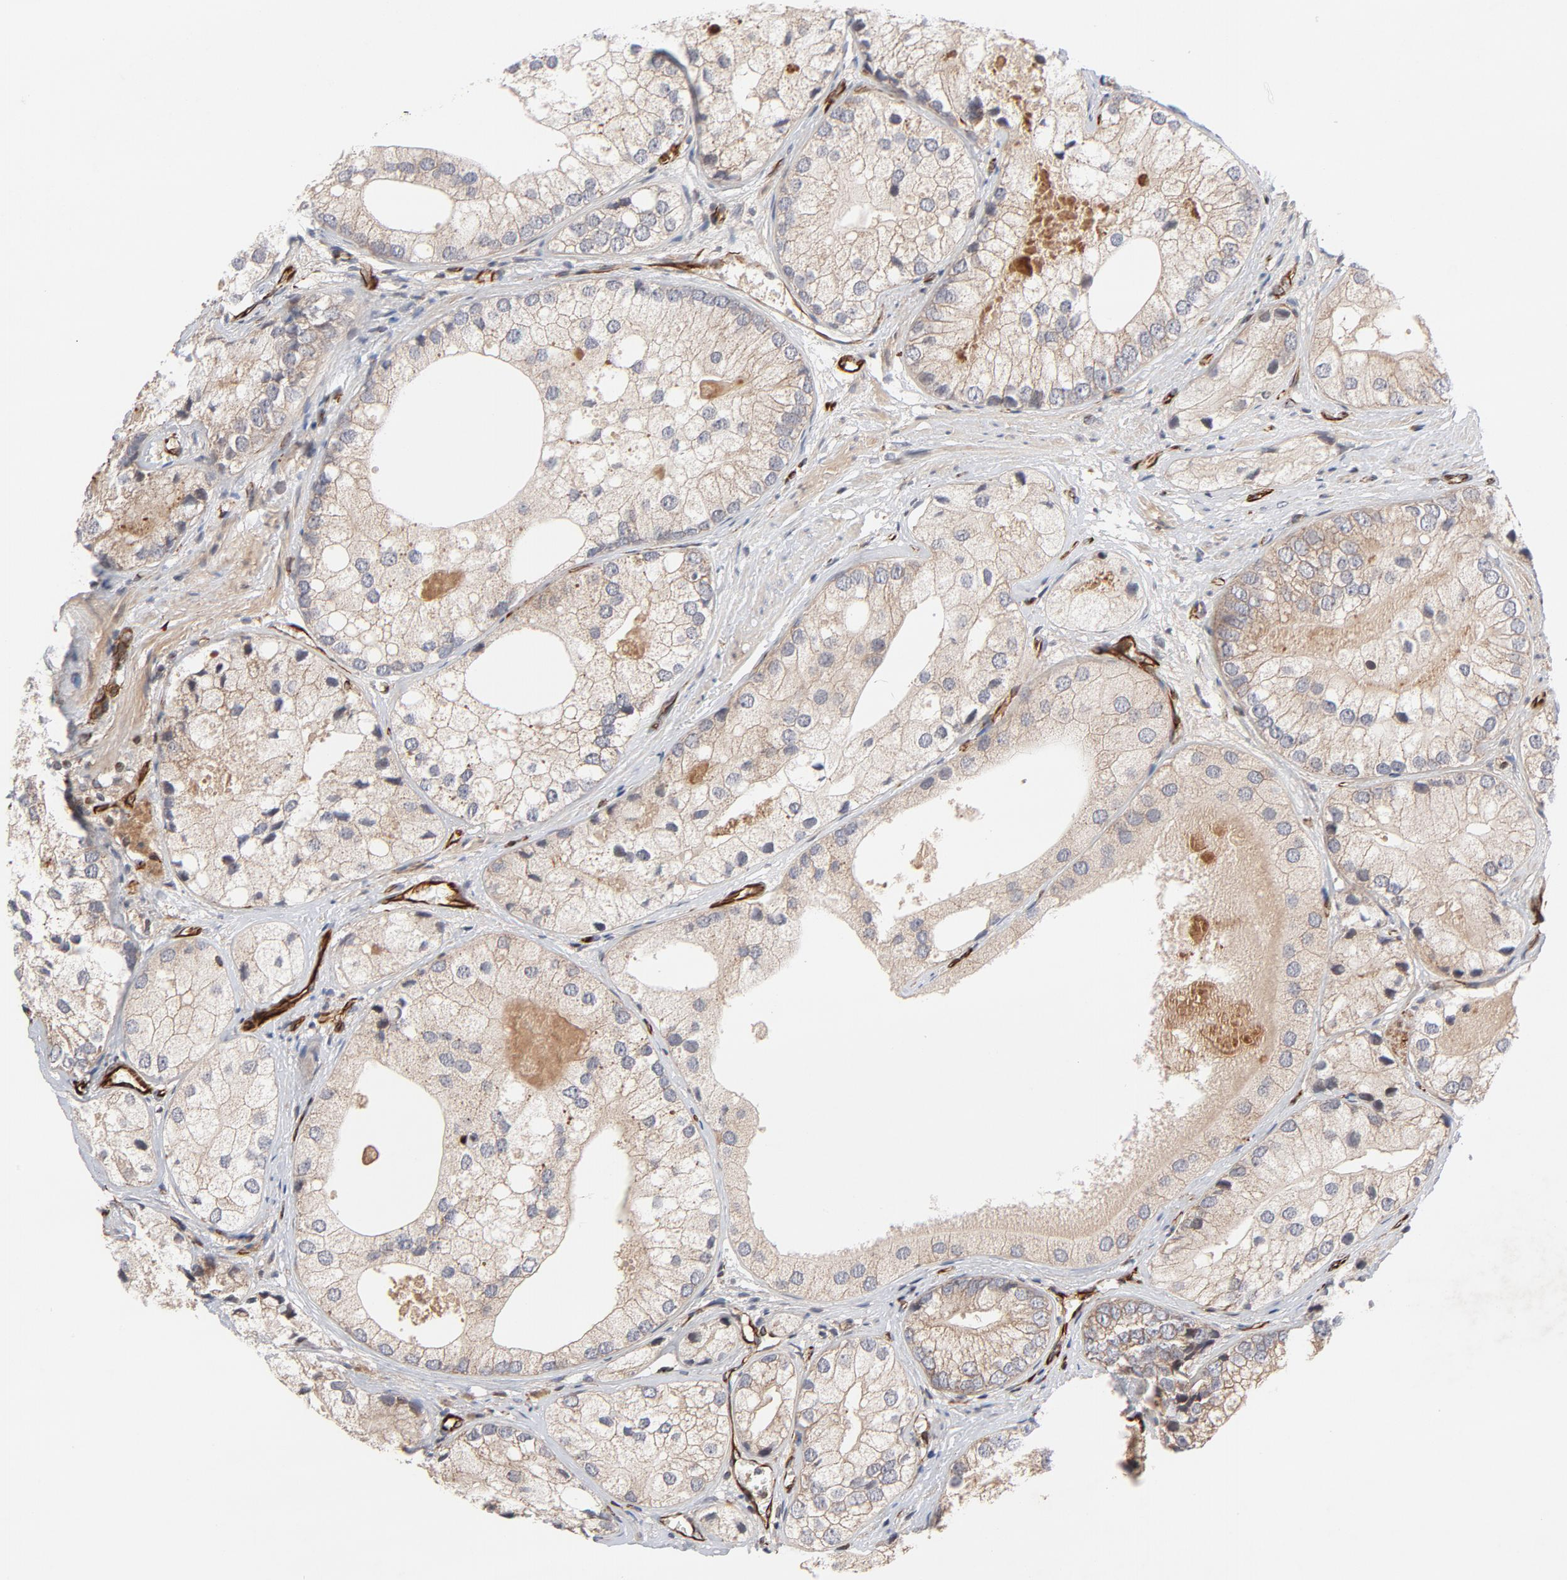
{"staining": {"intensity": "weak", "quantity": ">75%", "location": "cytoplasmic/membranous"}, "tissue": "prostate cancer", "cell_type": "Tumor cells", "image_type": "cancer", "snomed": [{"axis": "morphology", "description": "Adenocarcinoma, Low grade"}, {"axis": "topography", "description": "Prostate"}], "caption": "Tumor cells demonstrate low levels of weak cytoplasmic/membranous positivity in about >75% of cells in human prostate cancer.", "gene": "DNAAF2", "patient": {"sex": "male", "age": 69}}